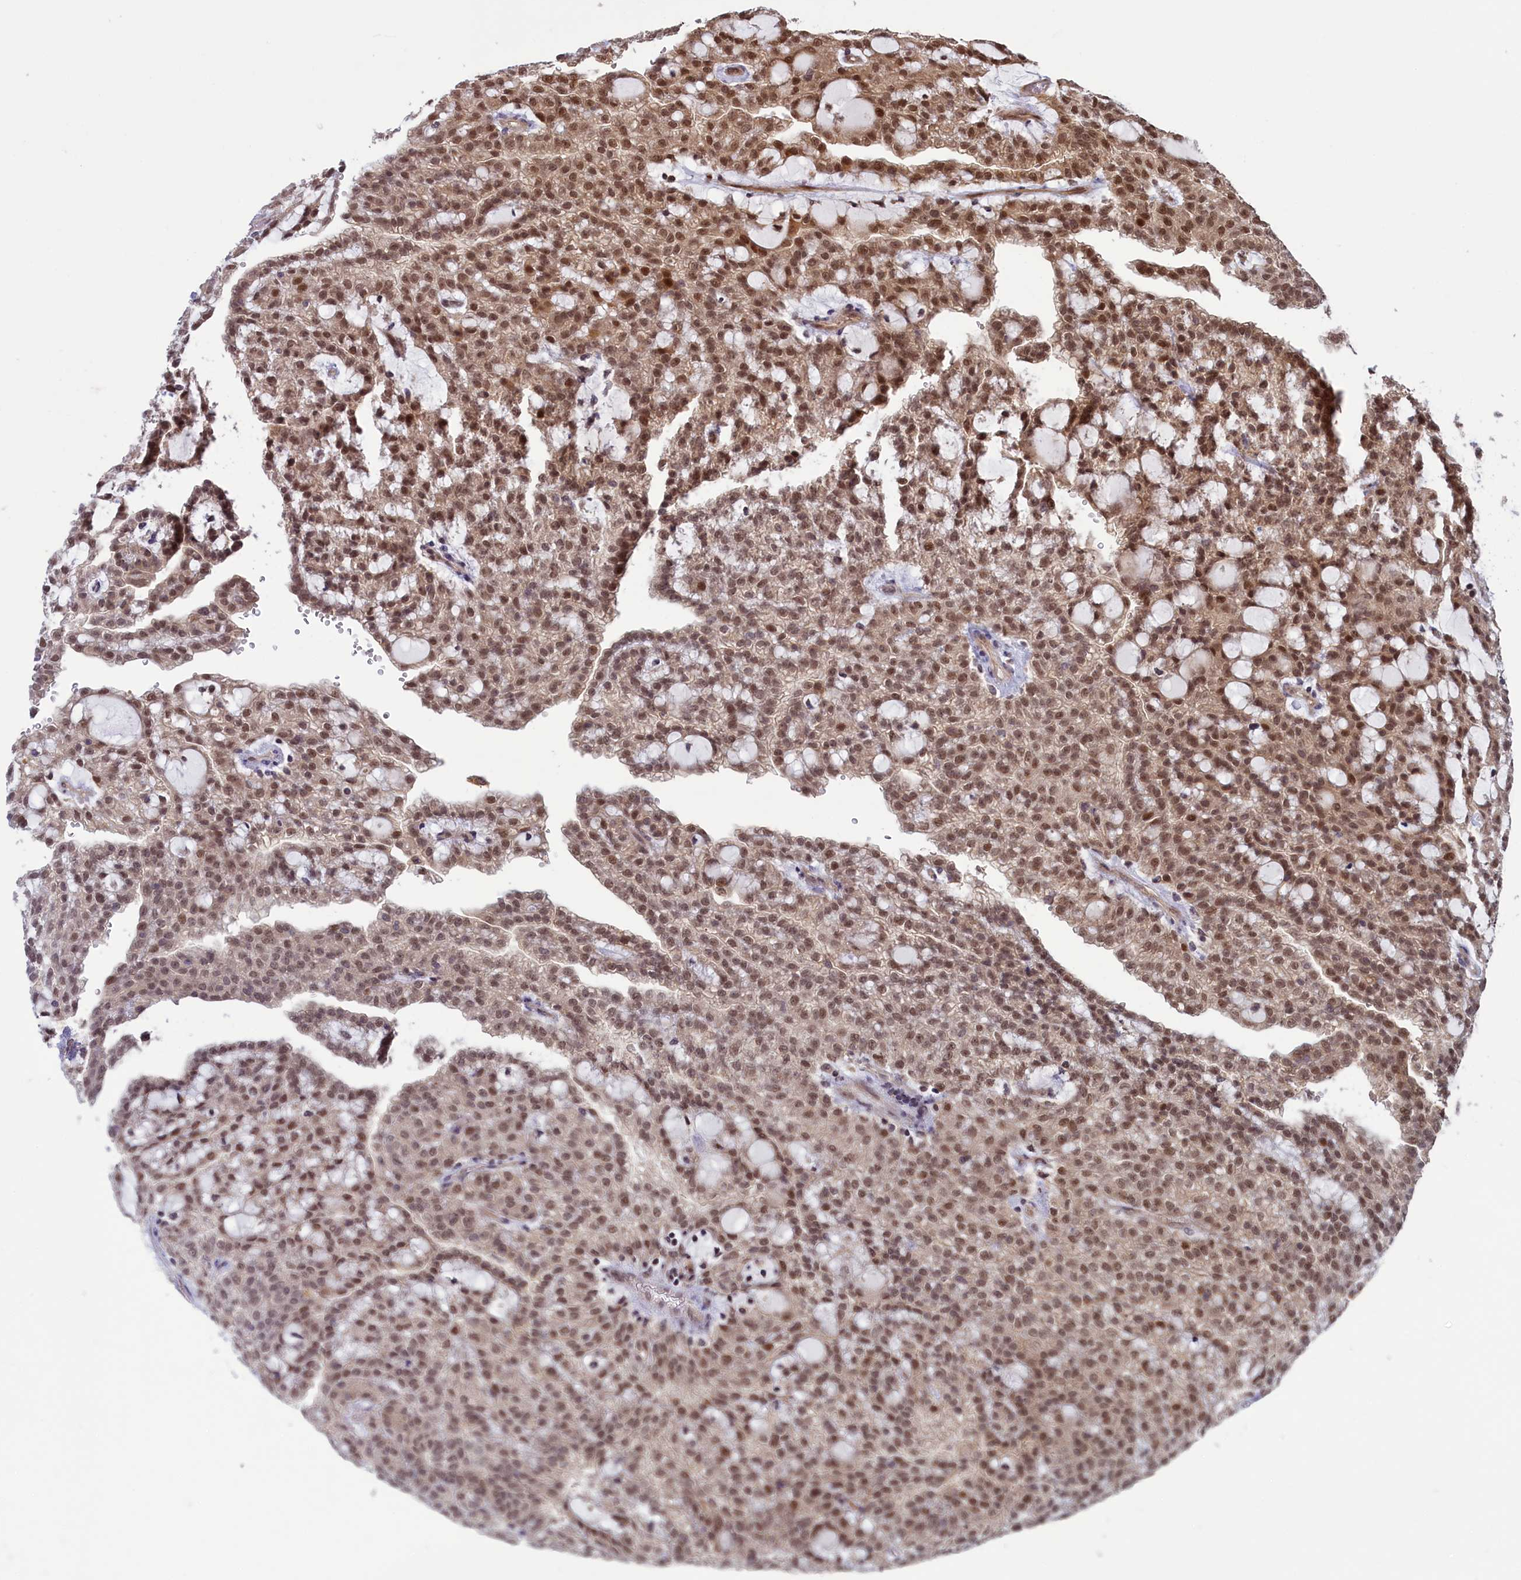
{"staining": {"intensity": "moderate", "quantity": ">75%", "location": "nuclear"}, "tissue": "renal cancer", "cell_type": "Tumor cells", "image_type": "cancer", "snomed": [{"axis": "morphology", "description": "Adenocarcinoma, NOS"}, {"axis": "topography", "description": "Kidney"}], "caption": "An image showing moderate nuclear staining in about >75% of tumor cells in renal adenocarcinoma, as visualized by brown immunohistochemical staining.", "gene": "NAE1", "patient": {"sex": "male", "age": 63}}